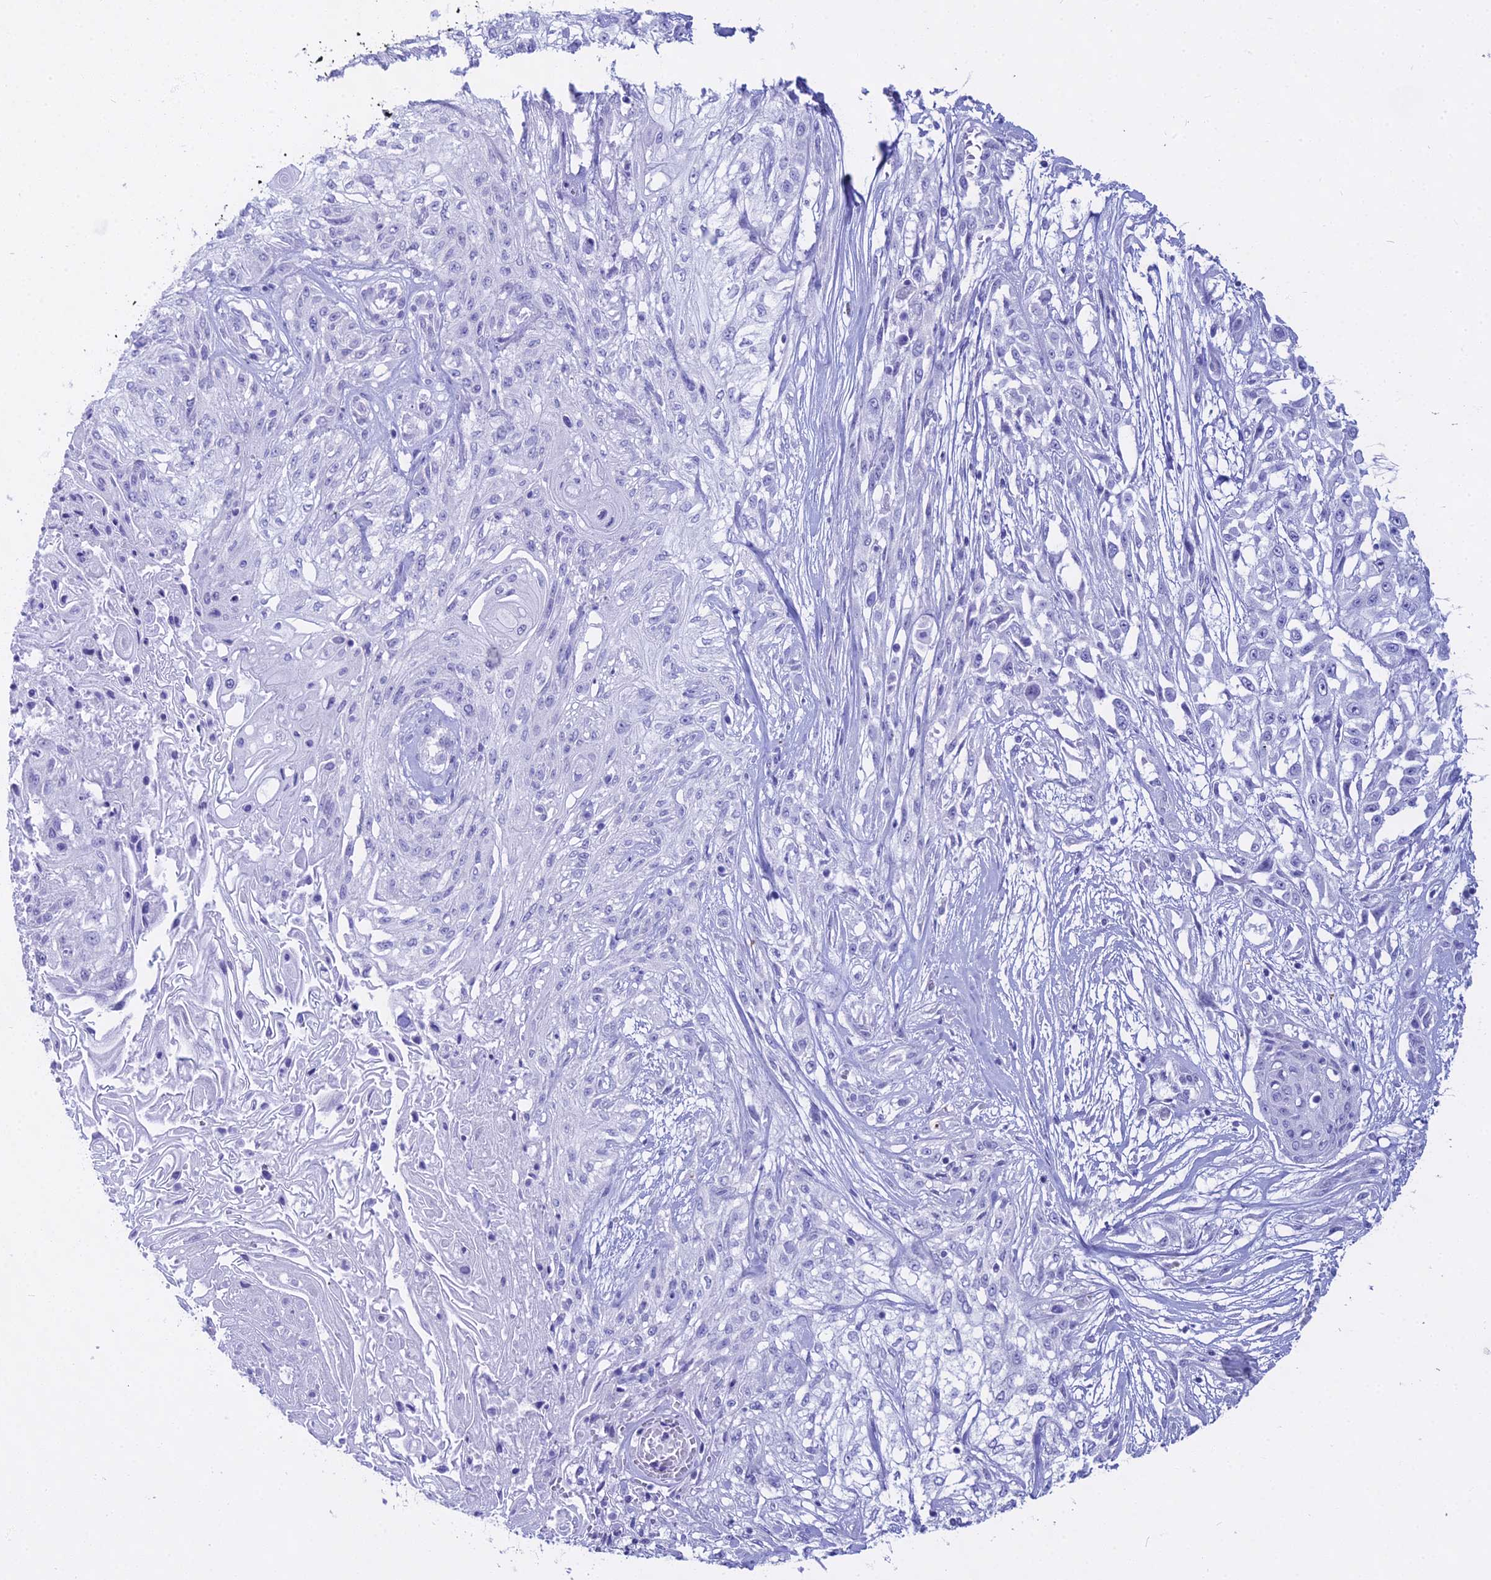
{"staining": {"intensity": "negative", "quantity": "none", "location": "none"}, "tissue": "skin cancer", "cell_type": "Tumor cells", "image_type": "cancer", "snomed": [{"axis": "morphology", "description": "Squamous cell carcinoma, NOS"}, {"axis": "morphology", "description": "Squamous cell carcinoma, metastatic, NOS"}, {"axis": "topography", "description": "Skin"}, {"axis": "topography", "description": "Lymph node"}], "caption": "High magnification brightfield microscopy of skin cancer stained with DAB (brown) and counterstained with hematoxylin (blue): tumor cells show no significant positivity.", "gene": "CGB2", "patient": {"sex": "male", "age": 75}}